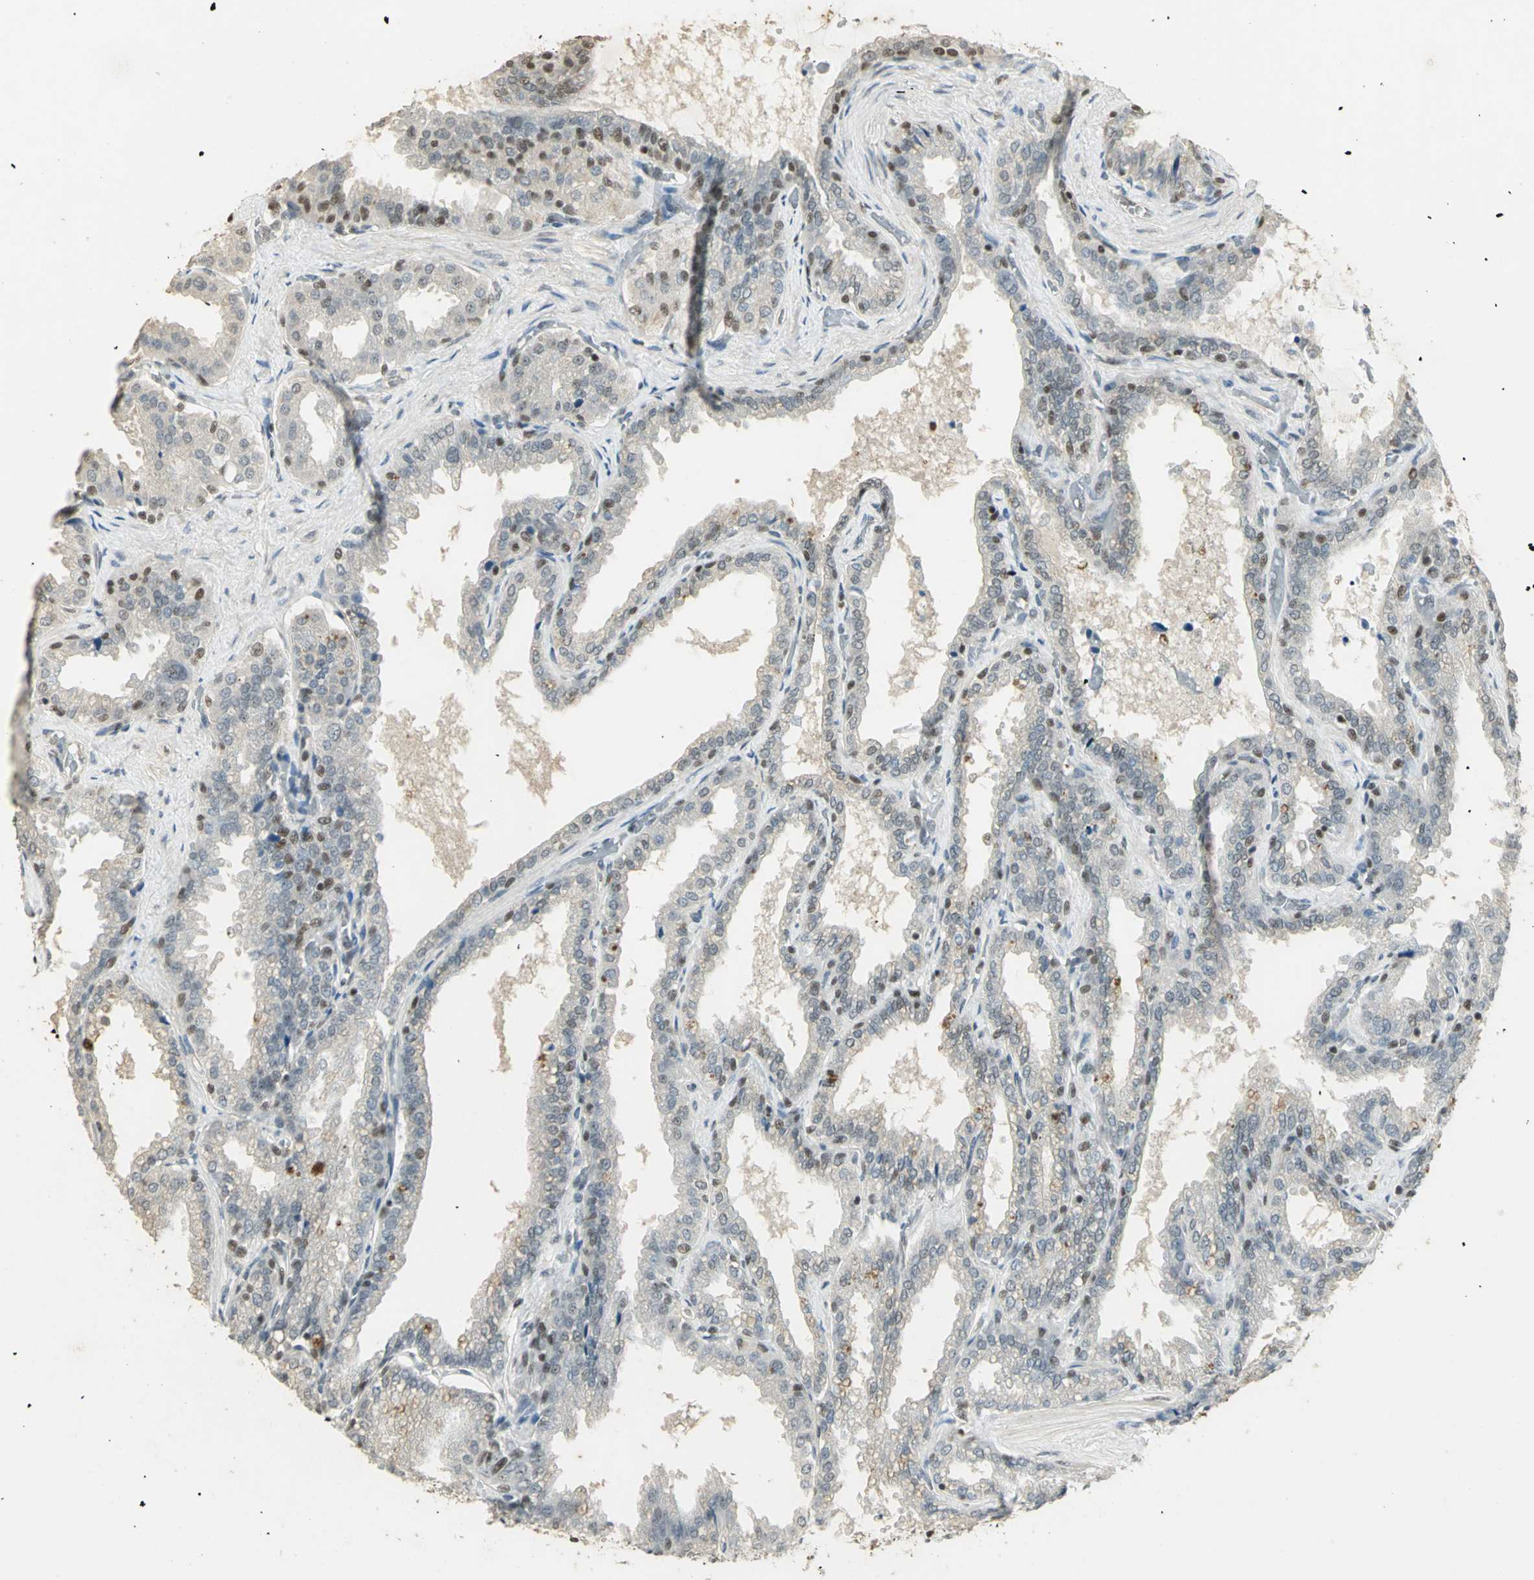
{"staining": {"intensity": "moderate", "quantity": "<25%", "location": "nuclear"}, "tissue": "seminal vesicle", "cell_type": "Glandular cells", "image_type": "normal", "snomed": [{"axis": "morphology", "description": "Normal tissue, NOS"}, {"axis": "topography", "description": "Seminal veicle"}], "caption": "The histopathology image exhibits immunohistochemical staining of unremarkable seminal vesicle. There is moderate nuclear expression is present in approximately <25% of glandular cells. Immunohistochemistry stains the protein in brown and the nuclei are stained blue.", "gene": "ELF1", "patient": {"sex": "male", "age": 46}}